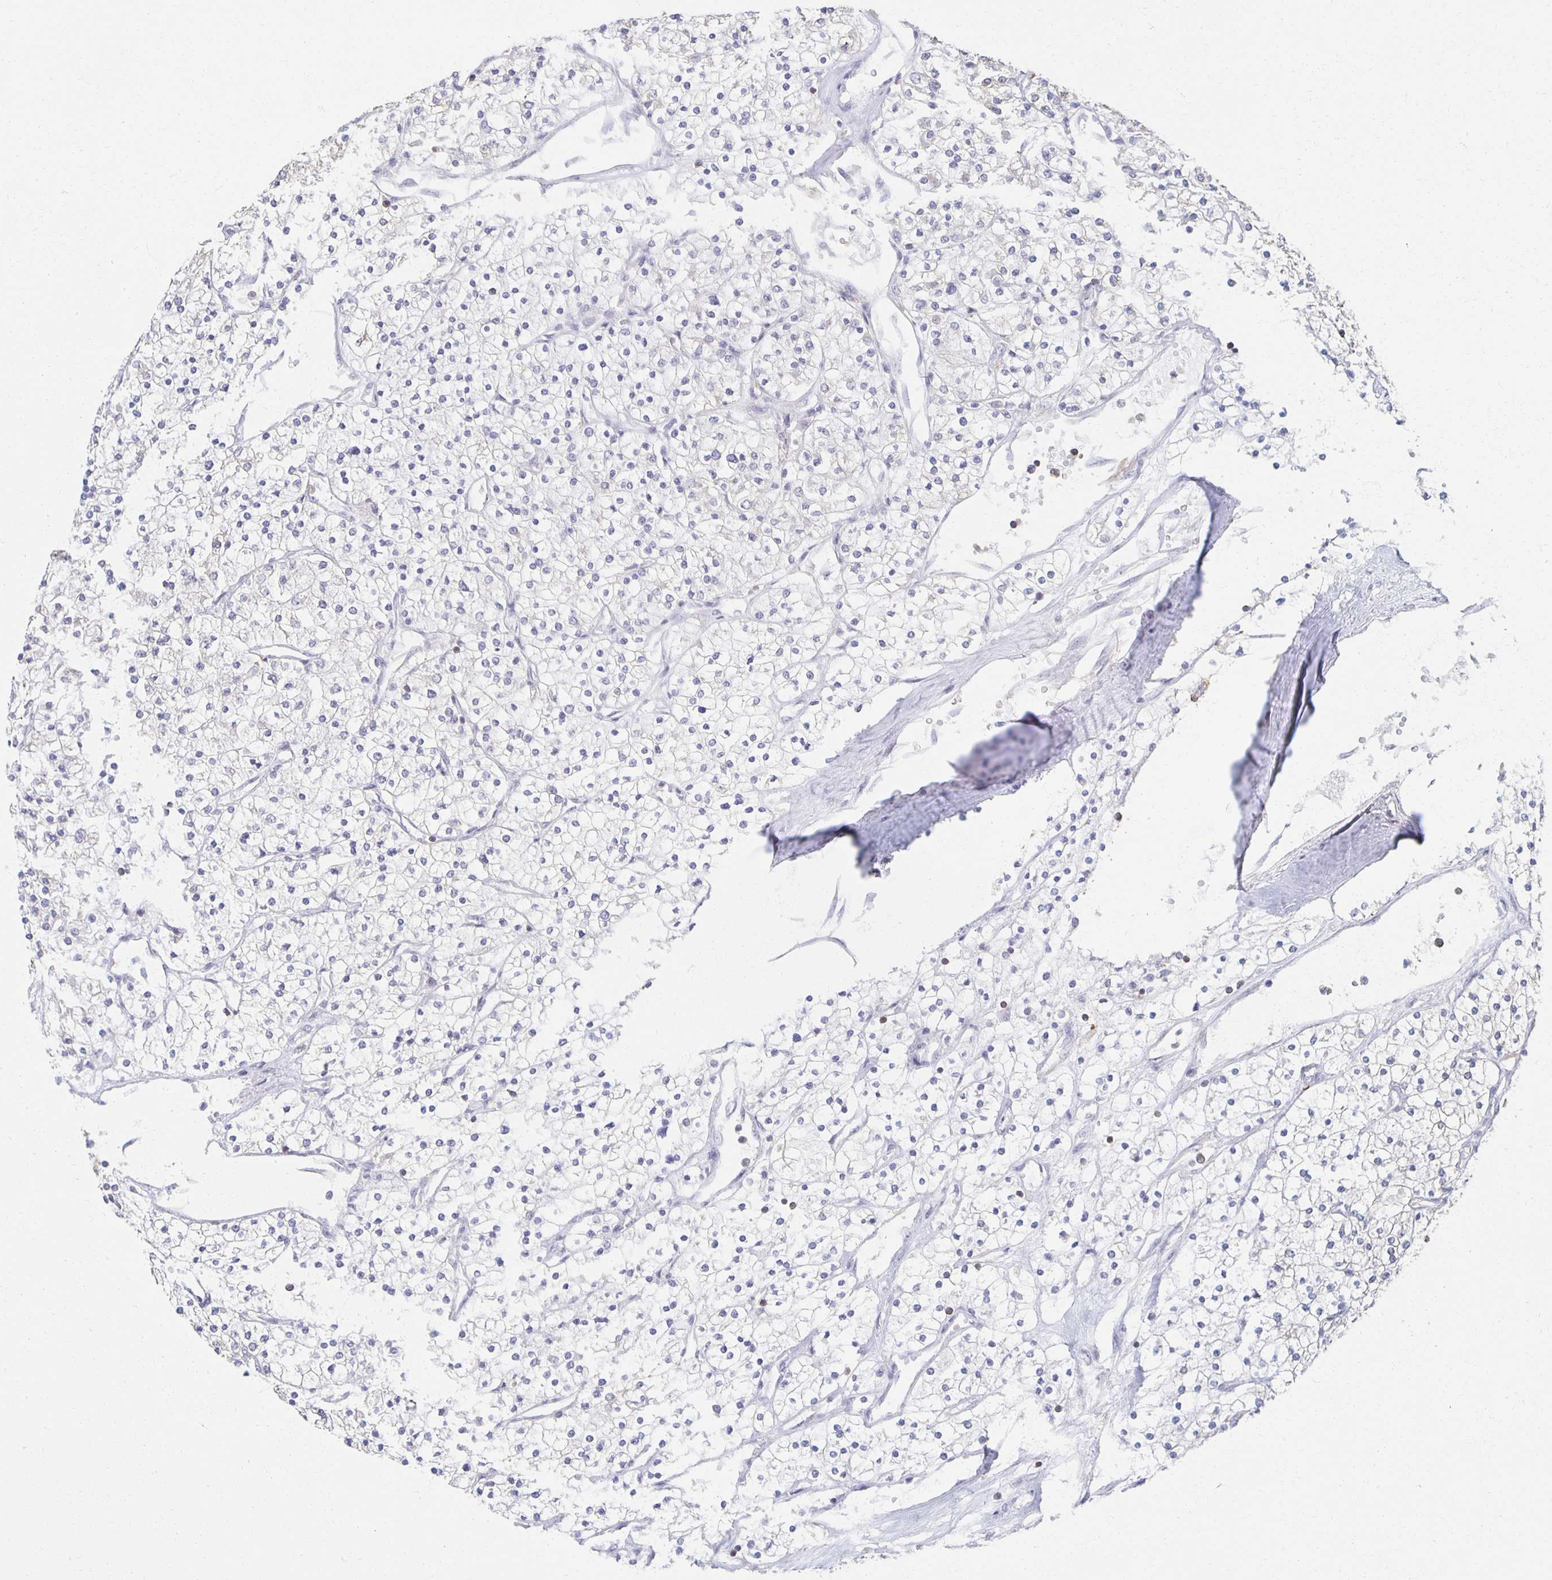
{"staining": {"intensity": "negative", "quantity": "none", "location": "none"}, "tissue": "renal cancer", "cell_type": "Tumor cells", "image_type": "cancer", "snomed": [{"axis": "morphology", "description": "Adenocarcinoma, NOS"}, {"axis": "topography", "description": "Kidney"}], "caption": "IHC micrograph of human adenocarcinoma (renal) stained for a protein (brown), which reveals no positivity in tumor cells. (DAB (3,3'-diaminobenzidine) immunohistochemistry (IHC) with hematoxylin counter stain).", "gene": "ZNF692", "patient": {"sex": "male", "age": 80}}